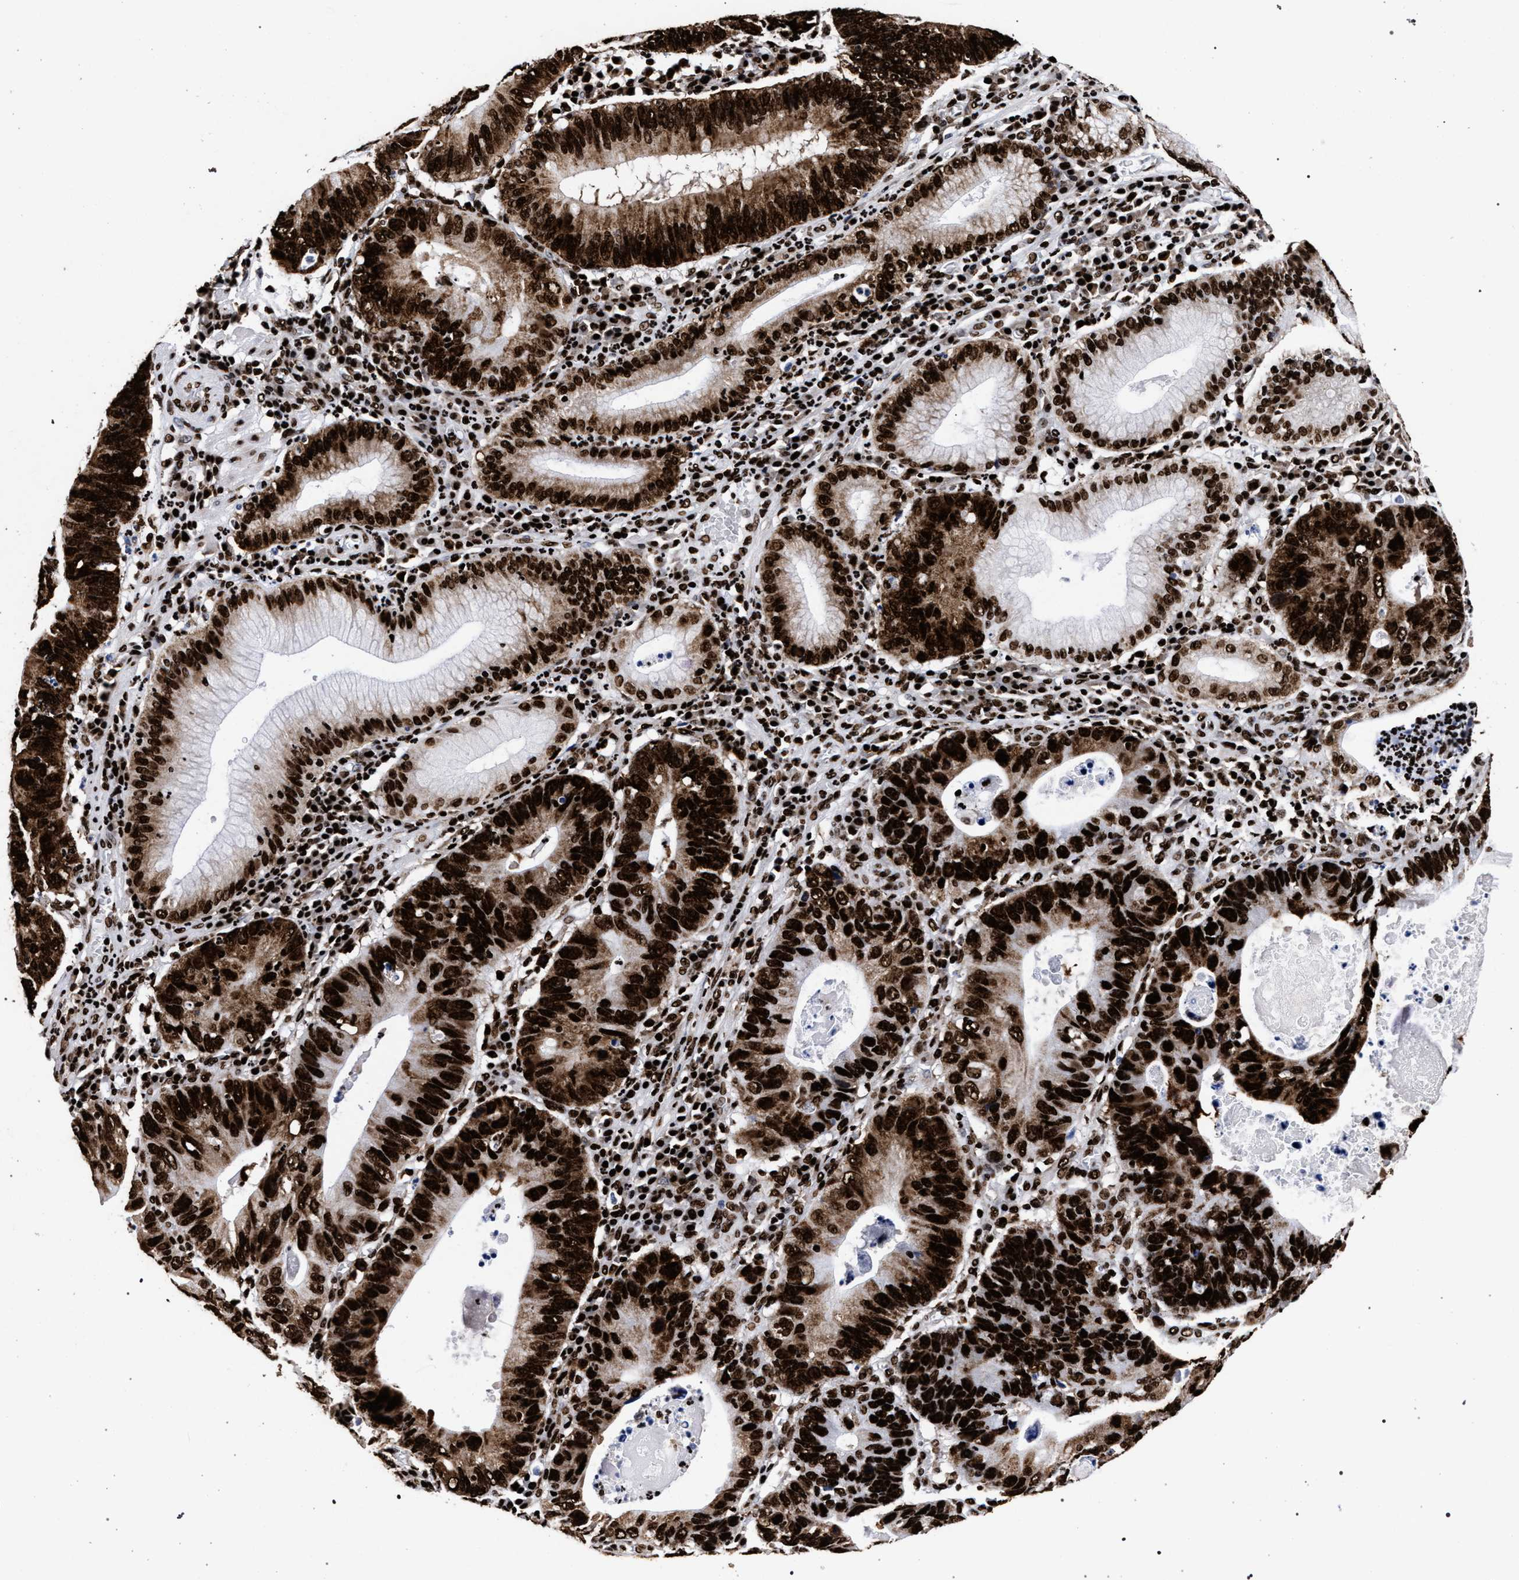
{"staining": {"intensity": "strong", "quantity": ">75%", "location": "cytoplasmic/membranous,nuclear"}, "tissue": "stomach cancer", "cell_type": "Tumor cells", "image_type": "cancer", "snomed": [{"axis": "morphology", "description": "Adenocarcinoma, NOS"}, {"axis": "topography", "description": "Stomach"}], "caption": "A high-resolution image shows immunohistochemistry (IHC) staining of stomach cancer, which reveals strong cytoplasmic/membranous and nuclear expression in about >75% of tumor cells.", "gene": "HNRNPA1", "patient": {"sex": "male", "age": 59}}